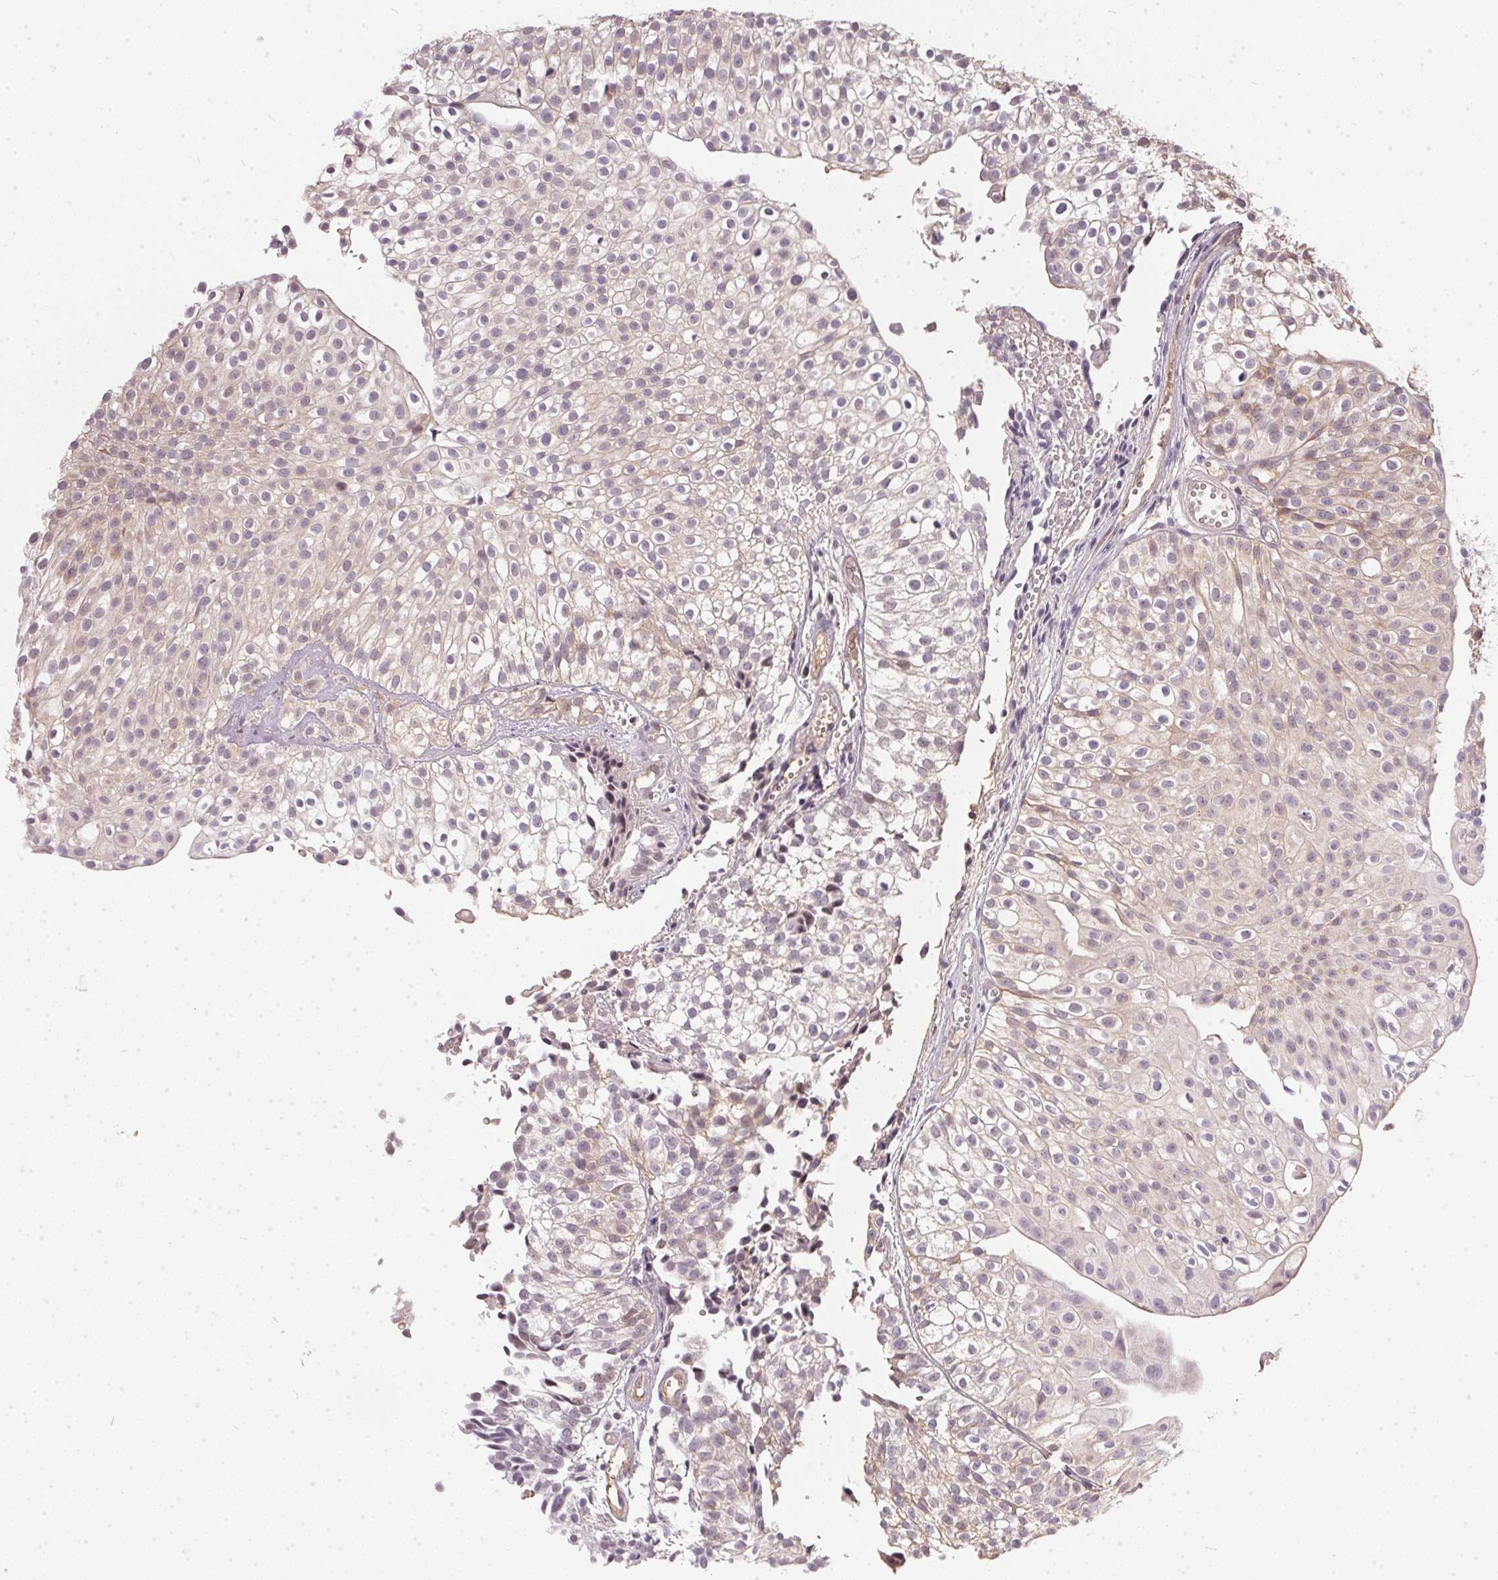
{"staining": {"intensity": "negative", "quantity": "none", "location": "none"}, "tissue": "urothelial cancer", "cell_type": "Tumor cells", "image_type": "cancer", "snomed": [{"axis": "morphology", "description": "Urothelial carcinoma, Low grade"}, {"axis": "topography", "description": "Urinary bladder"}], "caption": "The IHC histopathology image has no significant positivity in tumor cells of urothelial cancer tissue.", "gene": "BLMH", "patient": {"sex": "male", "age": 70}}